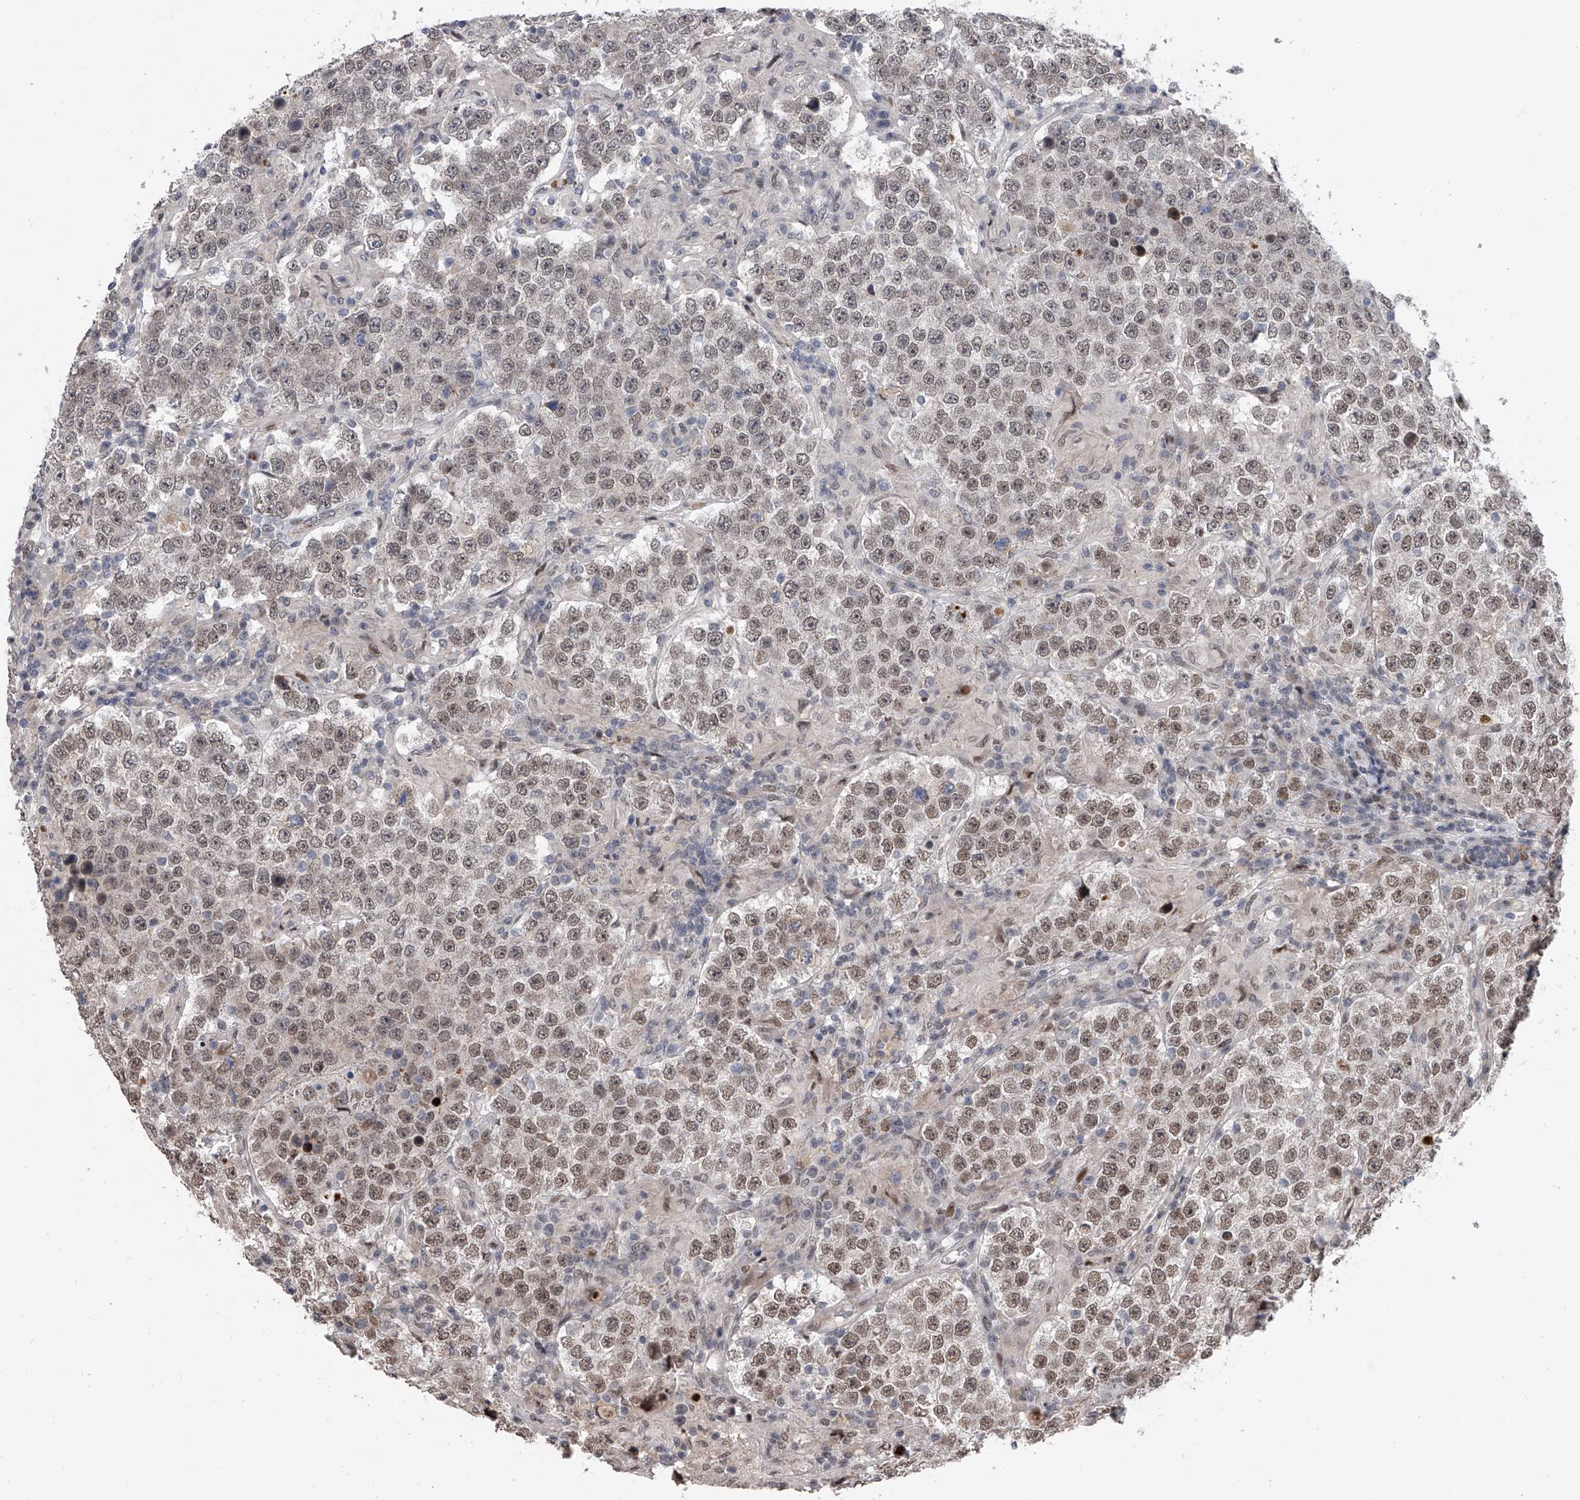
{"staining": {"intensity": "weak", "quantity": "25%-75%", "location": "nuclear"}, "tissue": "testis cancer", "cell_type": "Tumor cells", "image_type": "cancer", "snomed": [{"axis": "morphology", "description": "Normal tissue, NOS"}, {"axis": "morphology", "description": "Urothelial carcinoma, High grade"}, {"axis": "morphology", "description": "Seminoma, NOS"}, {"axis": "morphology", "description": "Carcinoma, Embryonal, NOS"}, {"axis": "topography", "description": "Urinary bladder"}, {"axis": "topography", "description": "Testis"}], "caption": "Immunohistochemical staining of testis seminoma demonstrates low levels of weak nuclear protein positivity in about 25%-75% of tumor cells.", "gene": "ZNF426", "patient": {"sex": "male", "age": 41}}